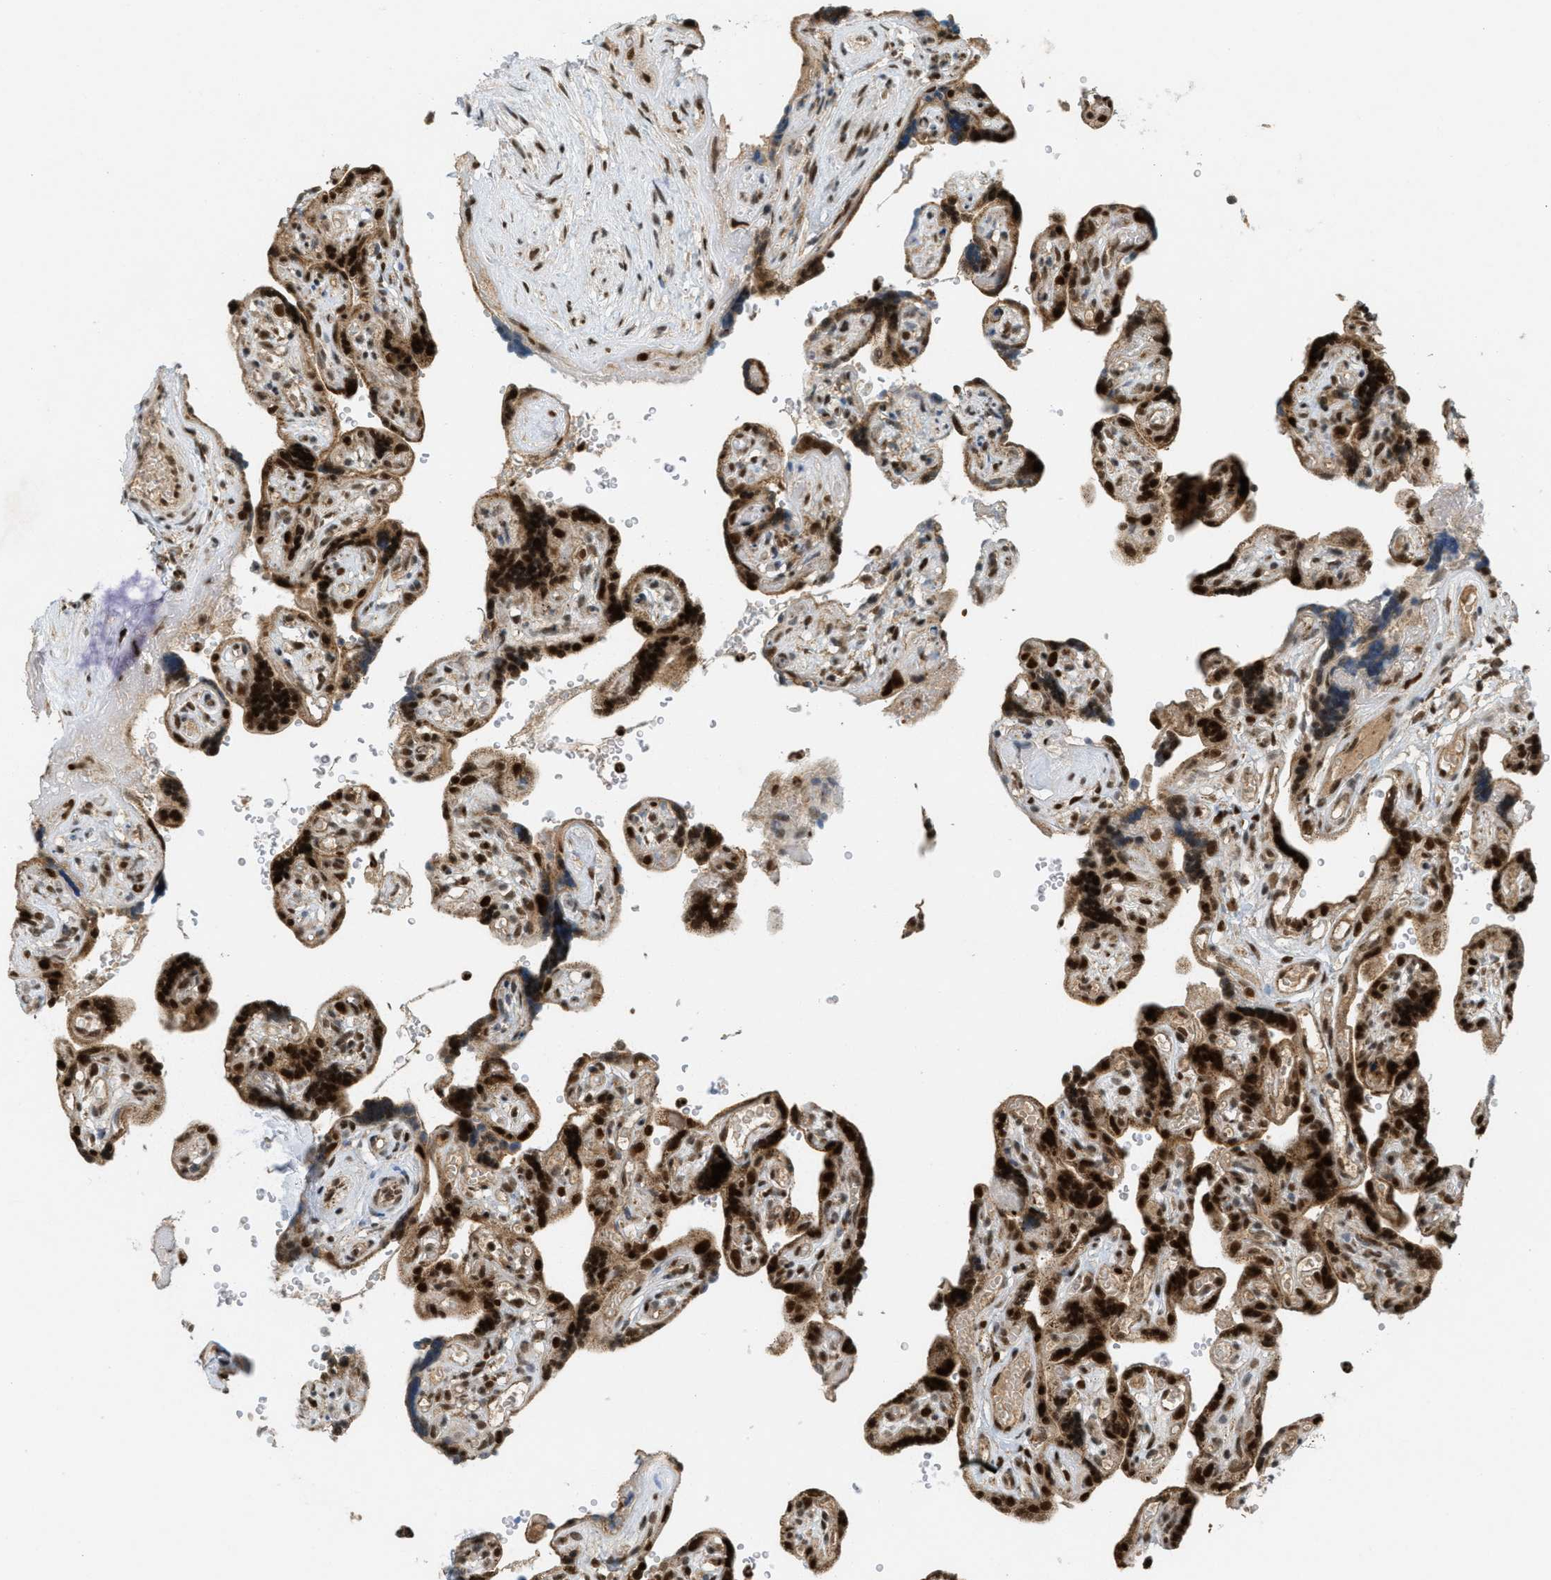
{"staining": {"intensity": "strong", "quantity": ">75%", "location": "cytoplasmic/membranous,nuclear"}, "tissue": "placenta", "cell_type": "Decidual cells", "image_type": "normal", "snomed": [{"axis": "morphology", "description": "Normal tissue, NOS"}, {"axis": "topography", "description": "Placenta"}], "caption": "IHC of unremarkable placenta exhibits high levels of strong cytoplasmic/membranous,nuclear staining in approximately >75% of decidual cells.", "gene": "TLK1", "patient": {"sex": "female", "age": 30}}